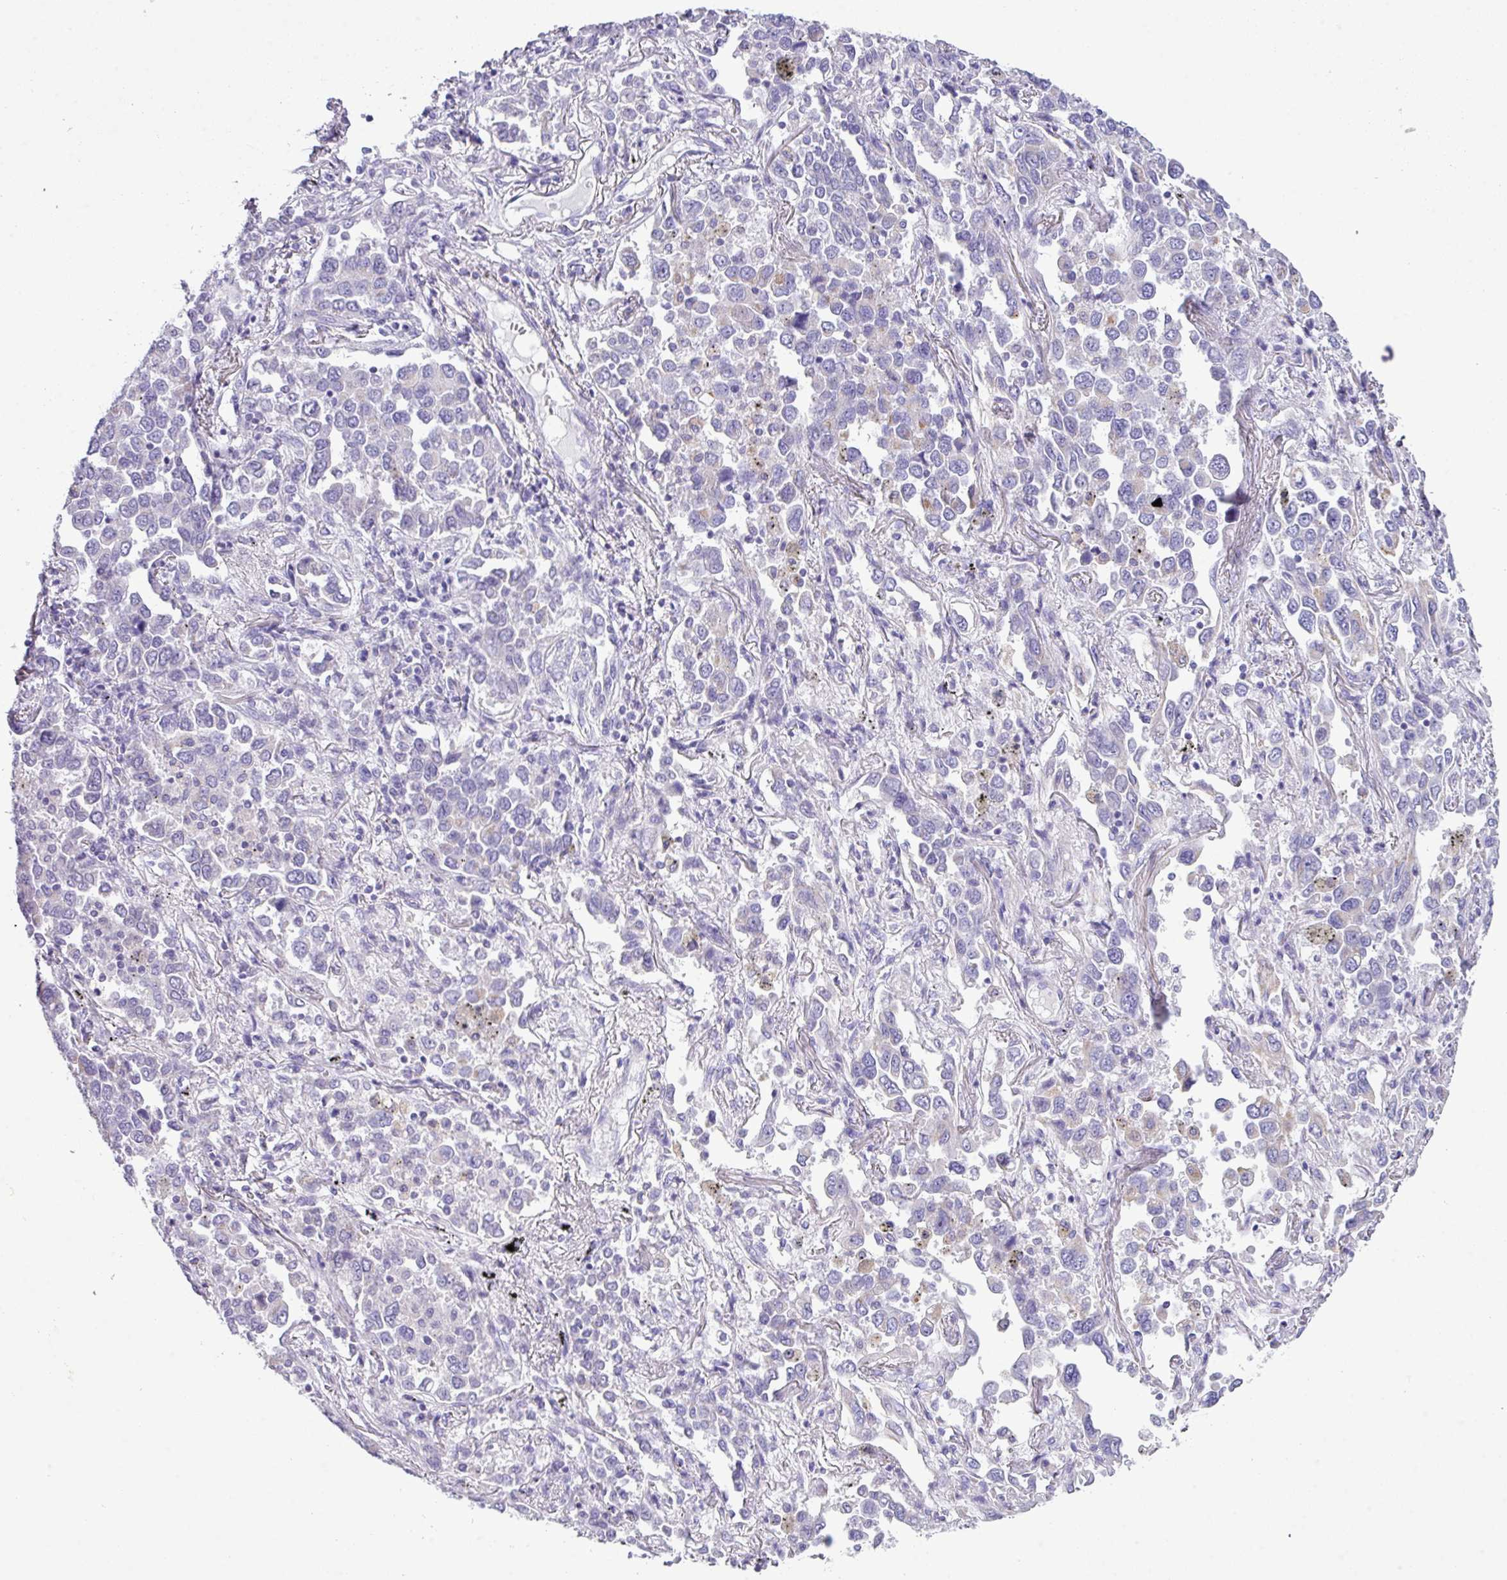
{"staining": {"intensity": "negative", "quantity": "none", "location": "none"}, "tissue": "lung cancer", "cell_type": "Tumor cells", "image_type": "cancer", "snomed": [{"axis": "morphology", "description": "Adenocarcinoma, NOS"}, {"axis": "topography", "description": "Lung"}], "caption": "High magnification brightfield microscopy of lung cancer stained with DAB (3,3'-diaminobenzidine) (brown) and counterstained with hematoxylin (blue): tumor cells show no significant positivity. The staining is performed using DAB (3,3'-diaminobenzidine) brown chromogen with nuclei counter-stained in using hematoxylin.", "gene": "AGO3", "patient": {"sex": "male", "age": 67}}